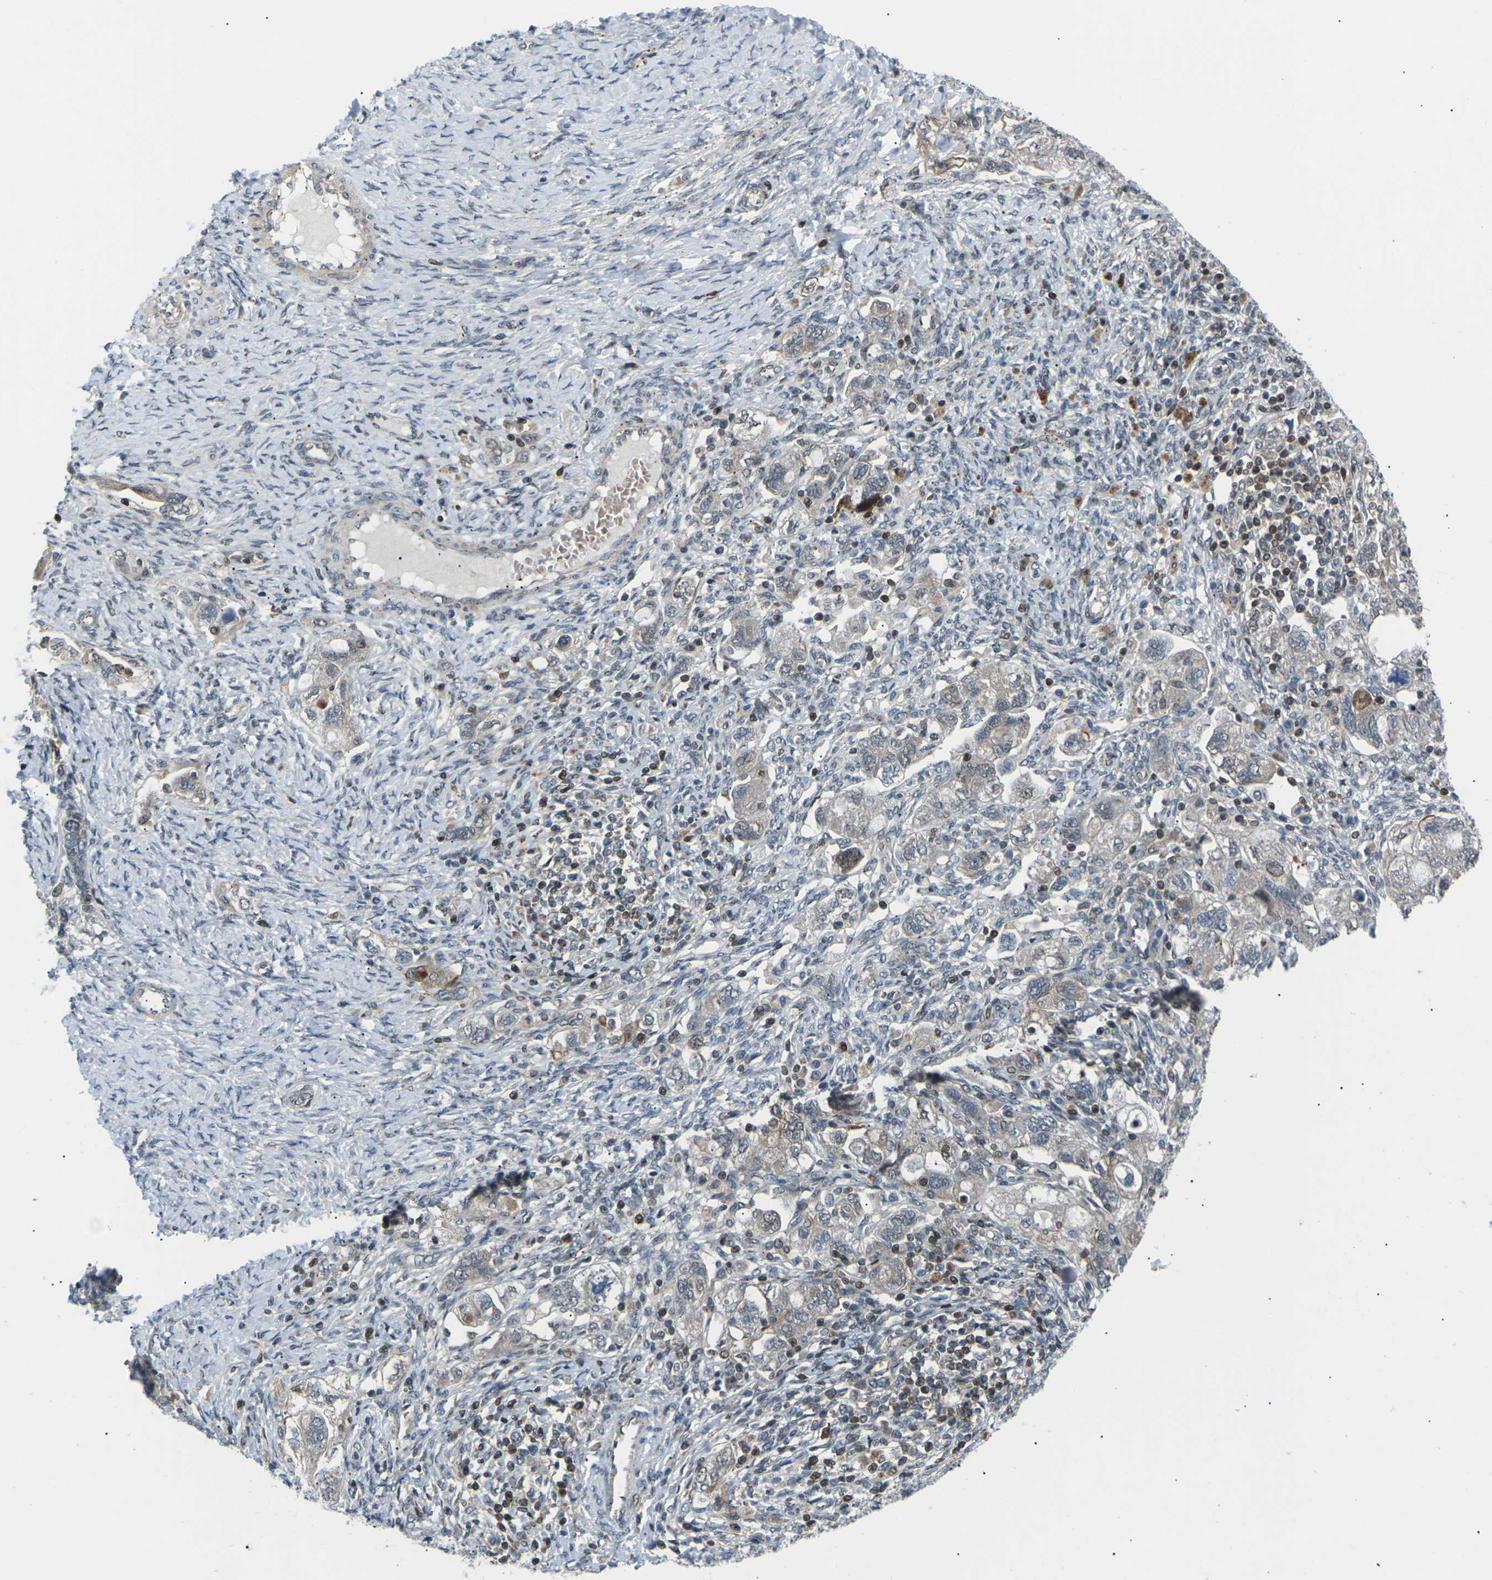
{"staining": {"intensity": "moderate", "quantity": "<25%", "location": "nuclear"}, "tissue": "ovarian cancer", "cell_type": "Tumor cells", "image_type": "cancer", "snomed": [{"axis": "morphology", "description": "Carcinoma, NOS"}, {"axis": "morphology", "description": "Cystadenocarcinoma, serous, NOS"}, {"axis": "topography", "description": "Ovary"}], "caption": "A micrograph showing moderate nuclear expression in approximately <25% of tumor cells in ovarian cancer (serous cystadenocarcinoma), as visualized by brown immunohistochemical staining.", "gene": "RPS6KA3", "patient": {"sex": "female", "age": 69}}